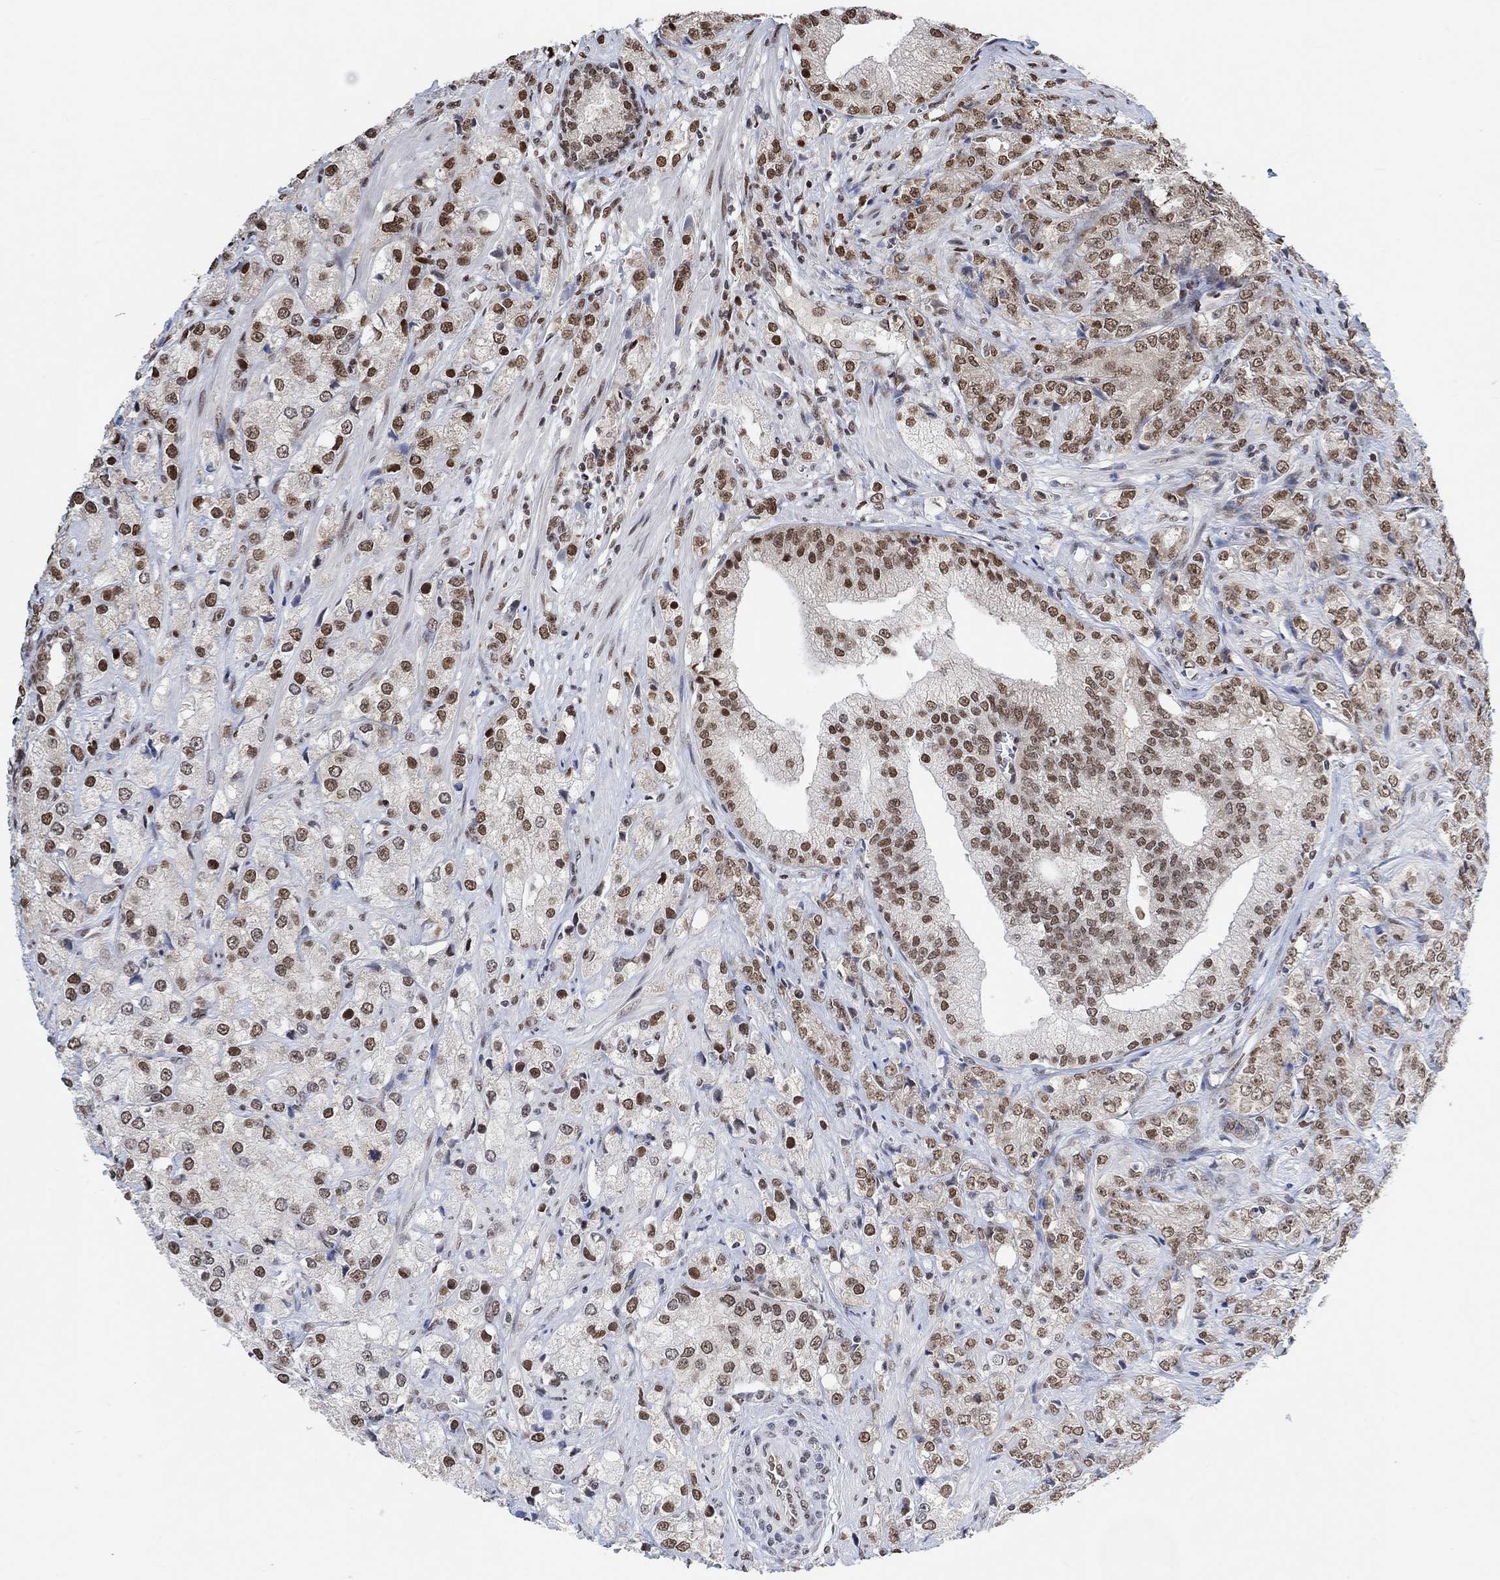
{"staining": {"intensity": "strong", "quantity": "25%-75%", "location": "nuclear"}, "tissue": "prostate cancer", "cell_type": "Tumor cells", "image_type": "cancer", "snomed": [{"axis": "morphology", "description": "Adenocarcinoma, NOS"}, {"axis": "topography", "description": "Prostate and seminal vesicle, NOS"}, {"axis": "topography", "description": "Prostate"}], "caption": "About 25%-75% of tumor cells in prostate adenocarcinoma exhibit strong nuclear protein staining as visualized by brown immunohistochemical staining.", "gene": "USP39", "patient": {"sex": "male", "age": 68}}